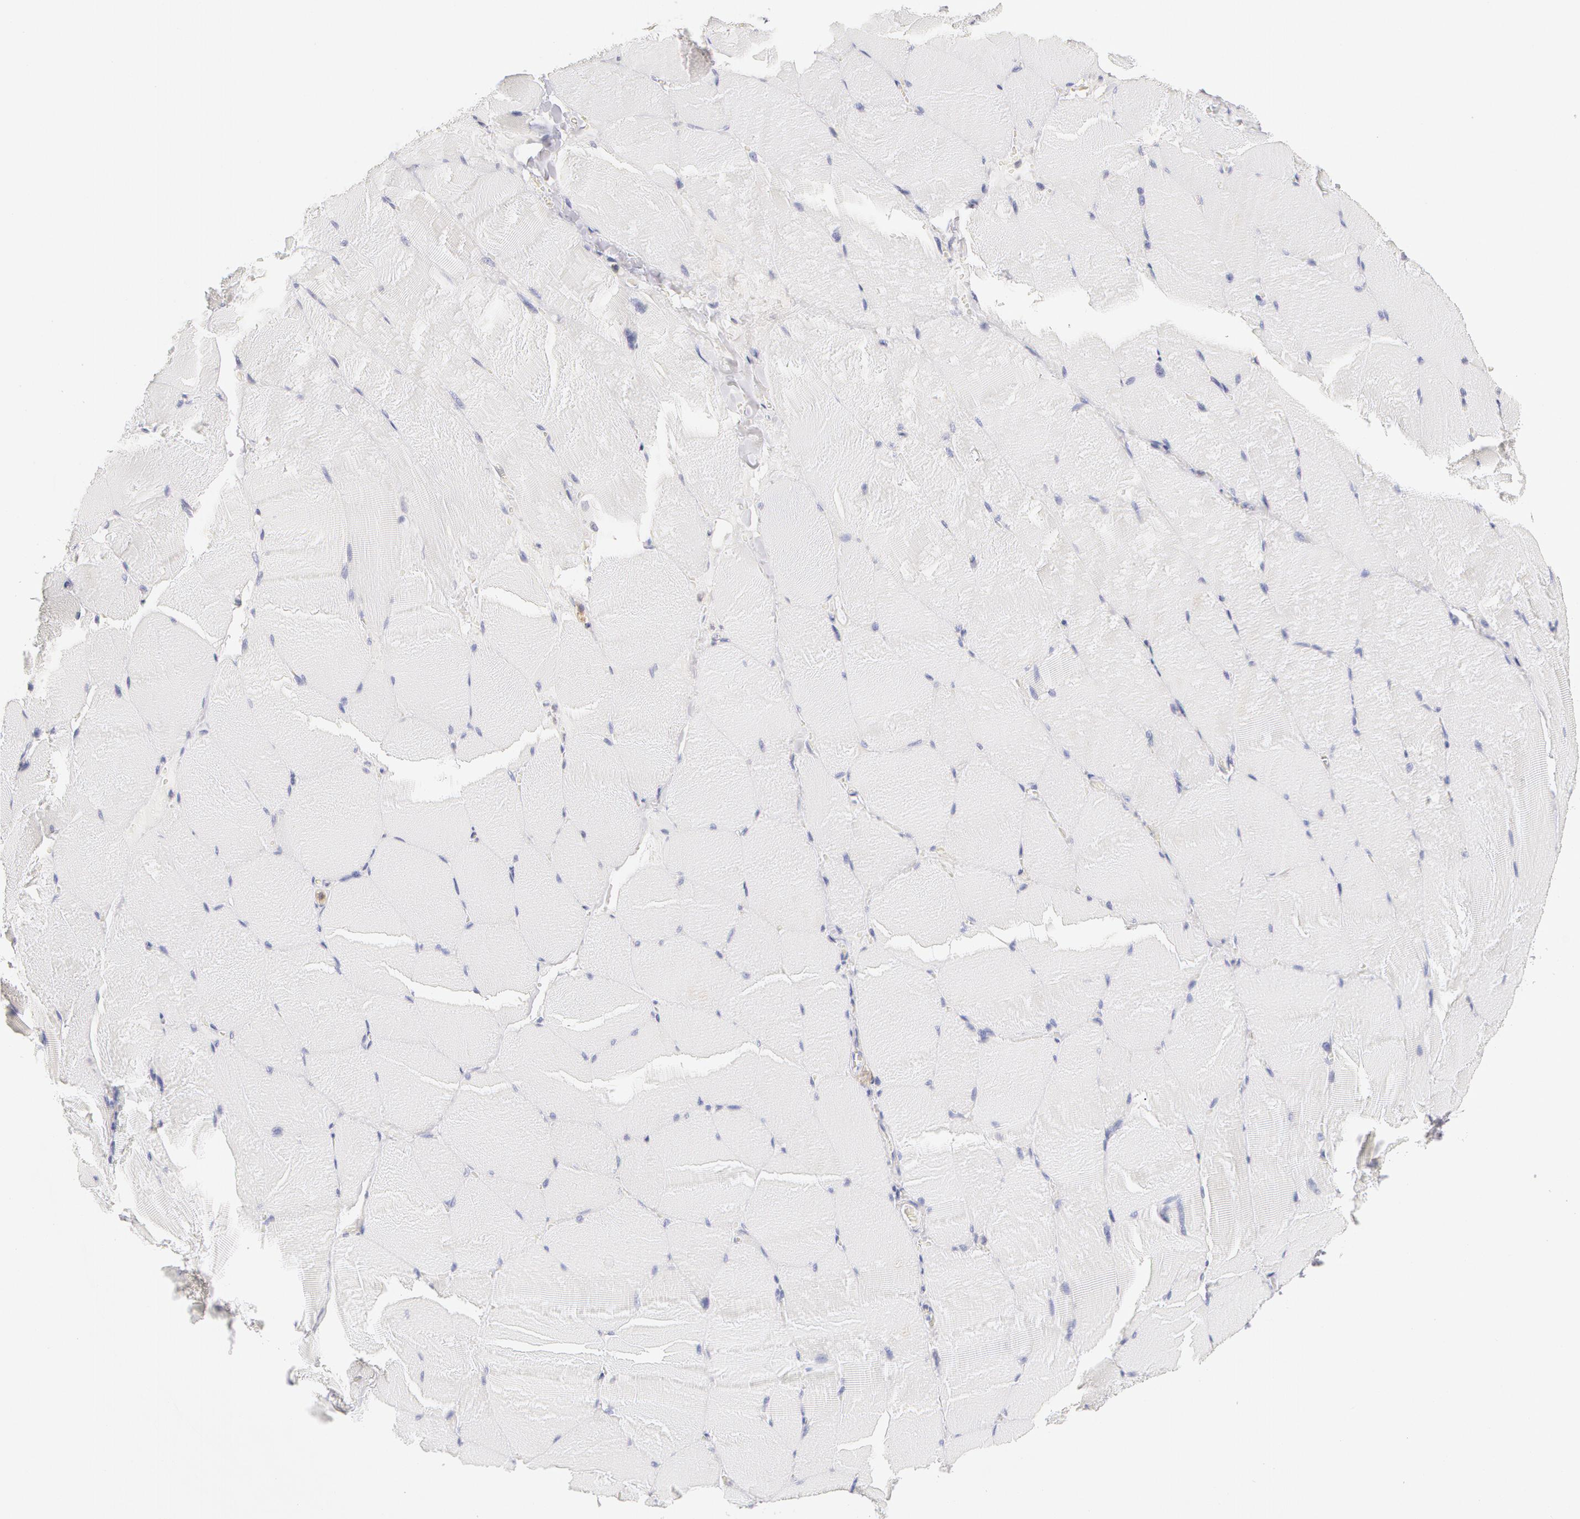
{"staining": {"intensity": "negative", "quantity": "none", "location": "none"}, "tissue": "skeletal muscle", "cell_type": "Myocytes", "image_type": "normal", "snomed": [{"axis": "morphology", "description": "Normal tissue, NOS"}, {"axis": "topography", "description": "Skeletal muscle"}], "caption": "High magnification brightfield microscopy of normal skeletal muscle stained with DAB (brown) and counterstained with hematoxylin (blue): myocytes show no significant positivity. Nuclei are stained in blue.", "gene": "DDX3X", "patient": {"sex": "male", "age": 71}}